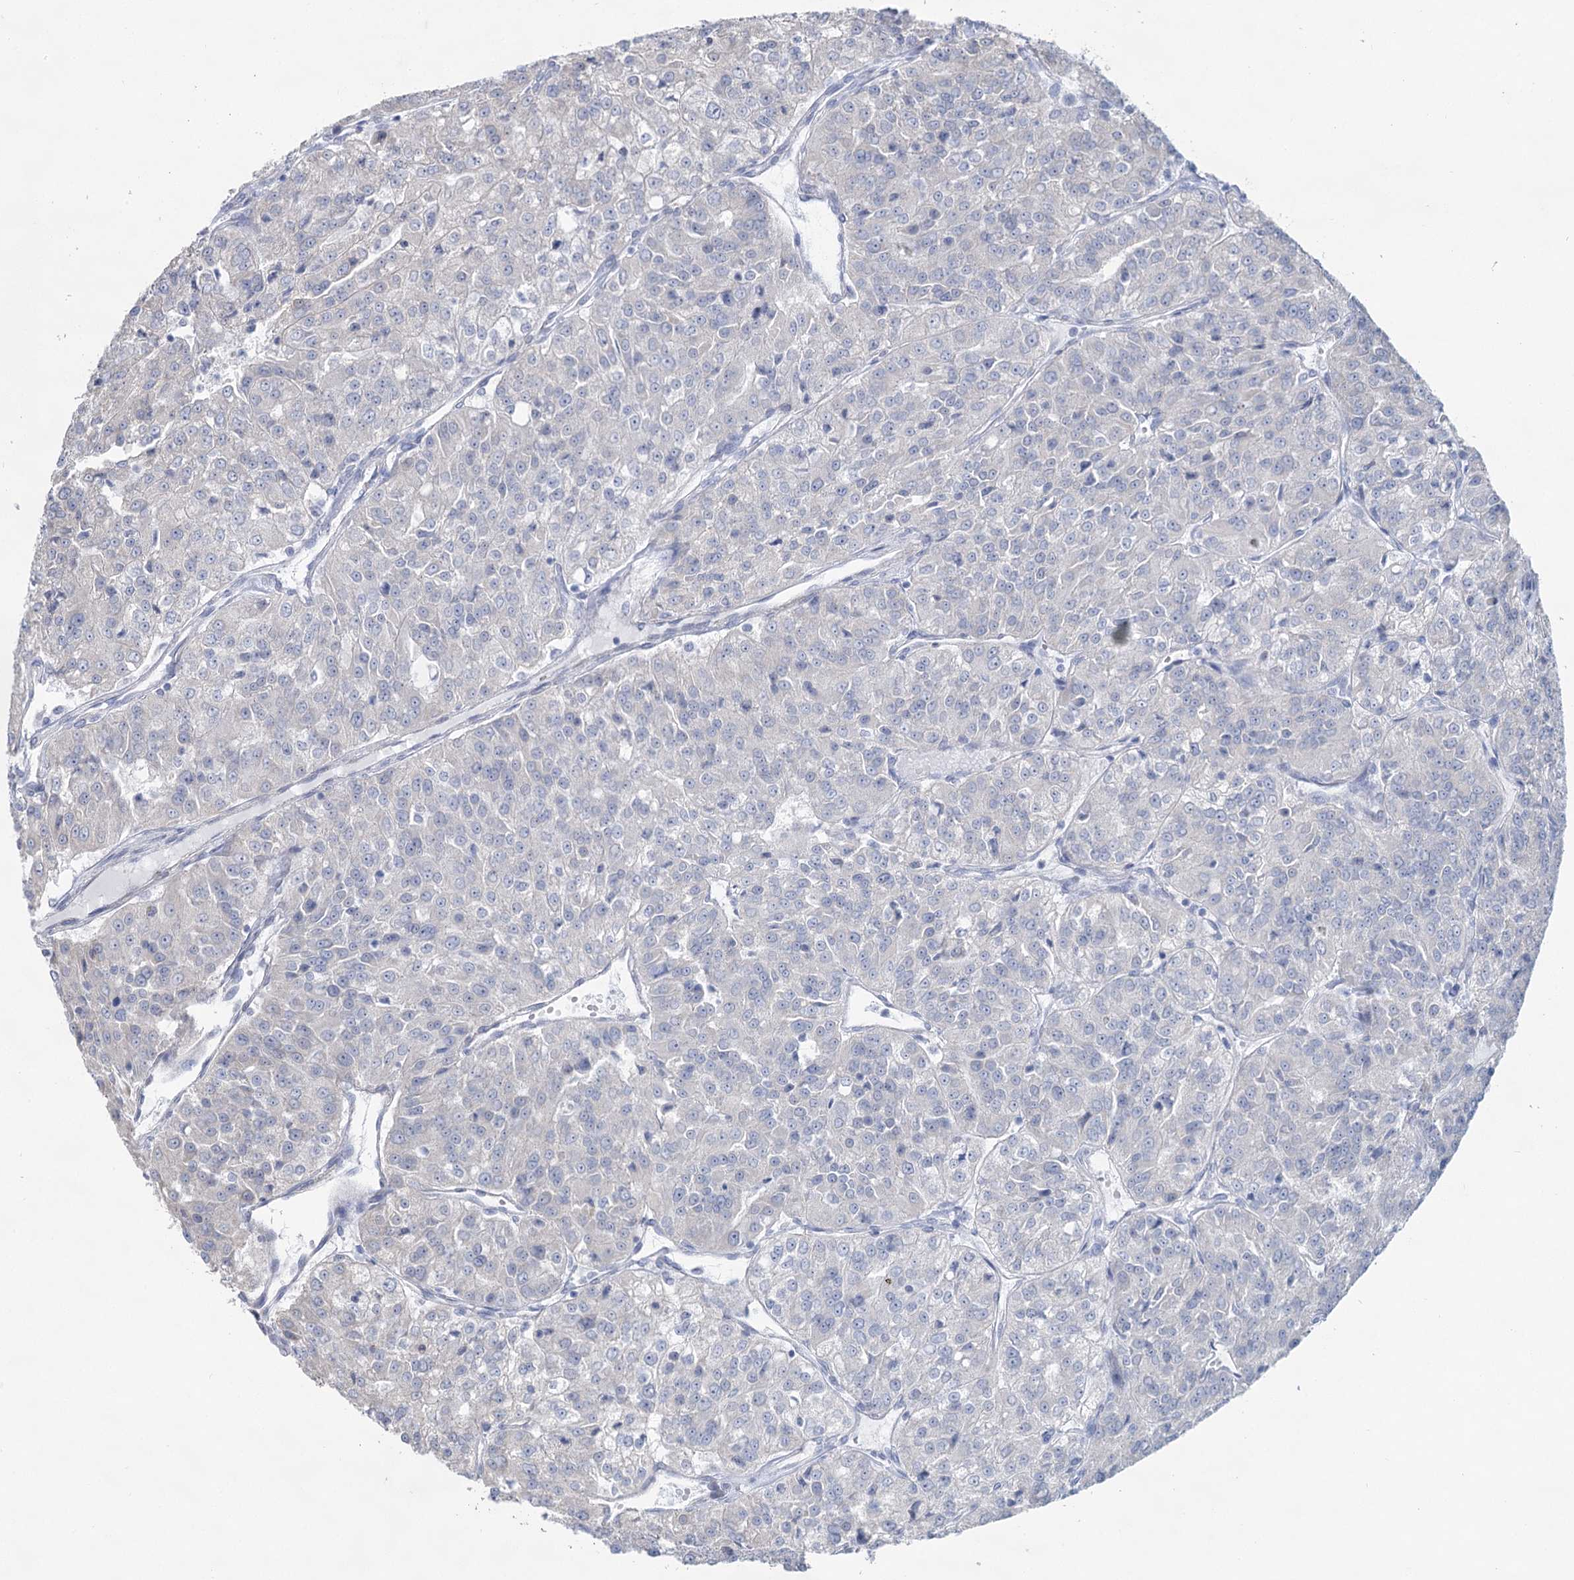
{"staining": {"intensity": "negative", "quantity": "none", "location": "none"}, "tissue": "renal cancer", "cell_type": "Tumor cells", "image_type": "cancer", "snomed": [{"axis": "morphology", "description": "Adenocarcinoma, NOS"}, {"axis": "topography", "description": "Kidney"}], "caption": "Immunohistochemistry (IHC) of human renal cancer (adenocarcinoma) exhibits no staining in tumor cells.", "gene": "CCDC88A", "patient": {"sex": "female", "age": 63}}